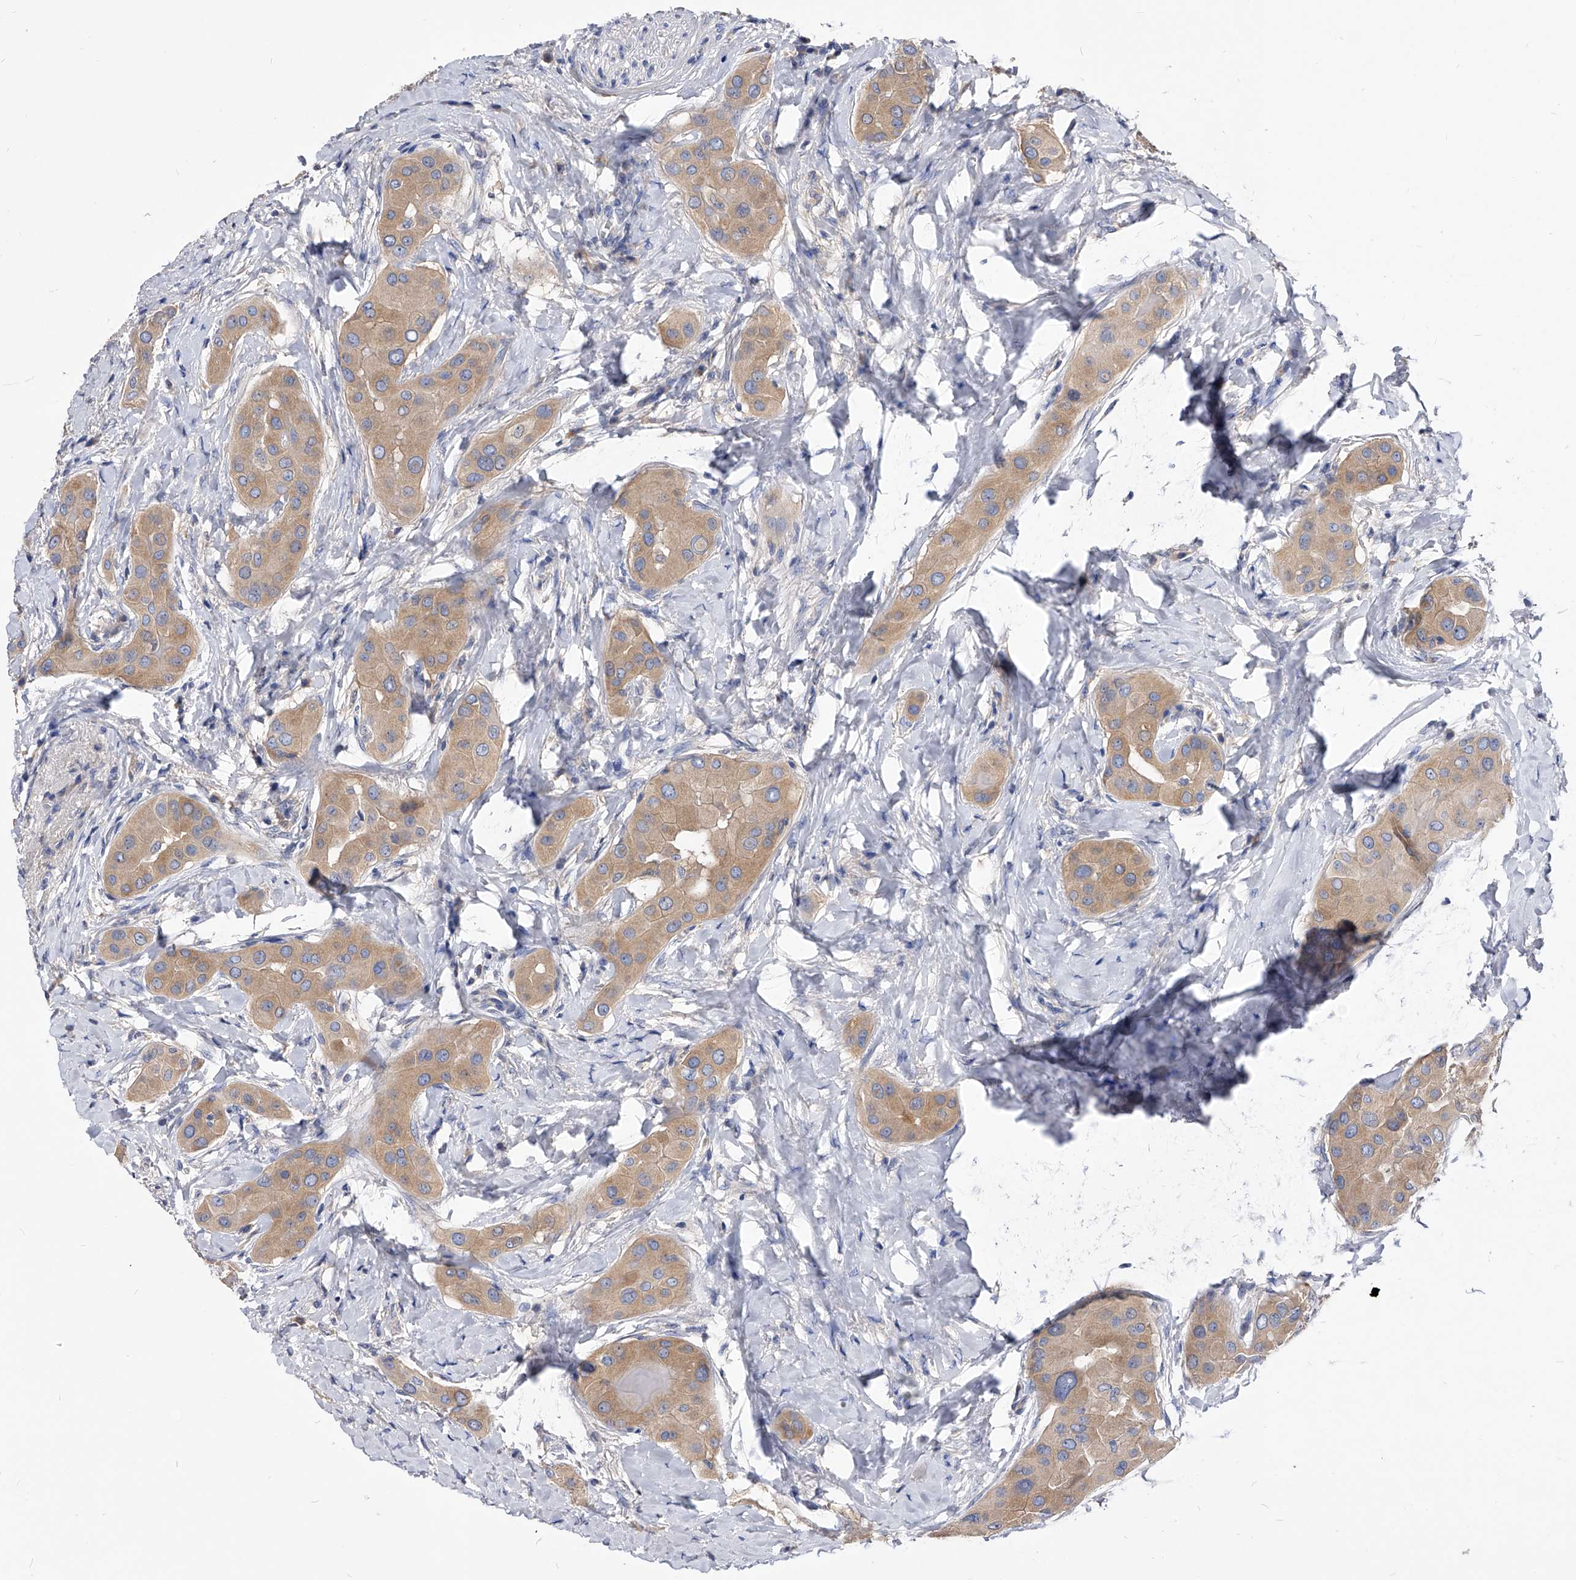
{"staining": {"intensity": "moderate", "quantity": ">75%", "location": "cytoplasmic/membranous"}, "tissue": "thyroid cancer", "cell_type": "Tumor cells", "image_type": "cancer", "snomed": [{"axis": "morphology", "description": "Papillary adenocarcinoma, NOS"}, {"axis": "topography", "description": "Thyroid gland"}], "caption": "This is an image of immunohistochemistry (IHC) staining of papillary adenocarcinoma (thyroid), which shows moderate expression in the cytoplasmic/membranous of tumor cells.", "gene": "APEH", "patient": {"sex": "male", "age": 33}}